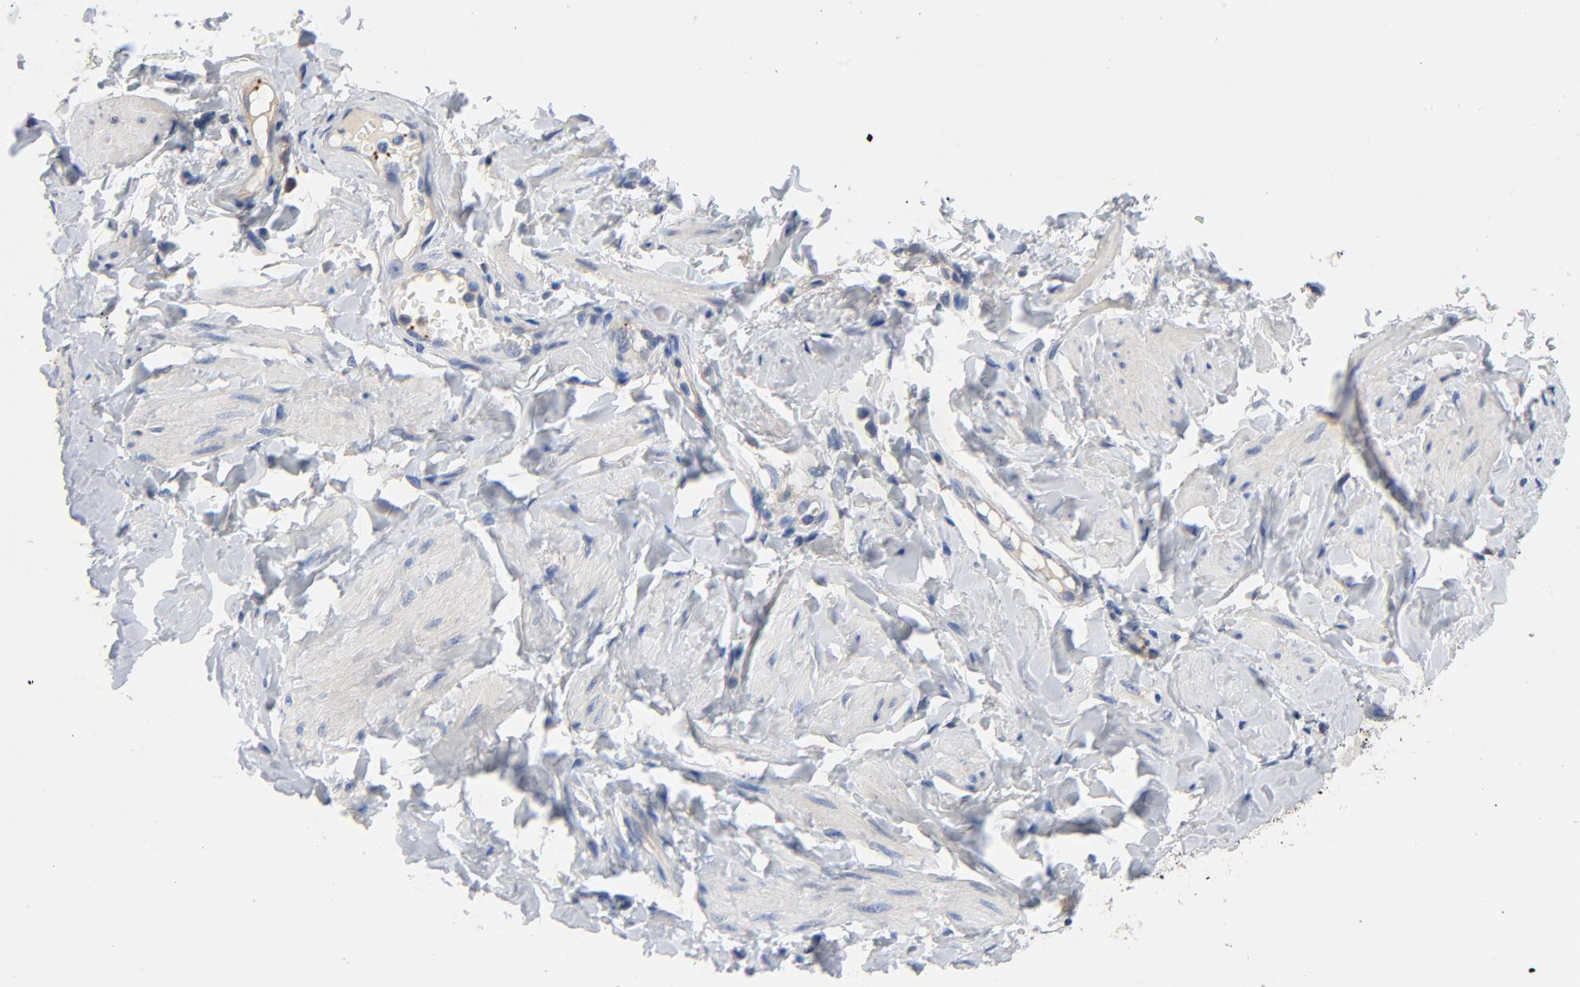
{"staining": {"intensity": "negative", "quantity": "none", "location": "none"}, "tissue": "vagina", "cell_type": "Squamous epithelial cells", "image_type": "normal", "snomed": [{"axis": "morphology", "description": "Normal tissue, NOS"}, {"axis": "topography", "description": "Vagina"}], "caption": "Immunohistochemistry (IHC) of unremarkable vagina shows no positivity in squamous epithelial cells.", "gene": "SRC", "patient": {"sex": "female", "age": 55}}